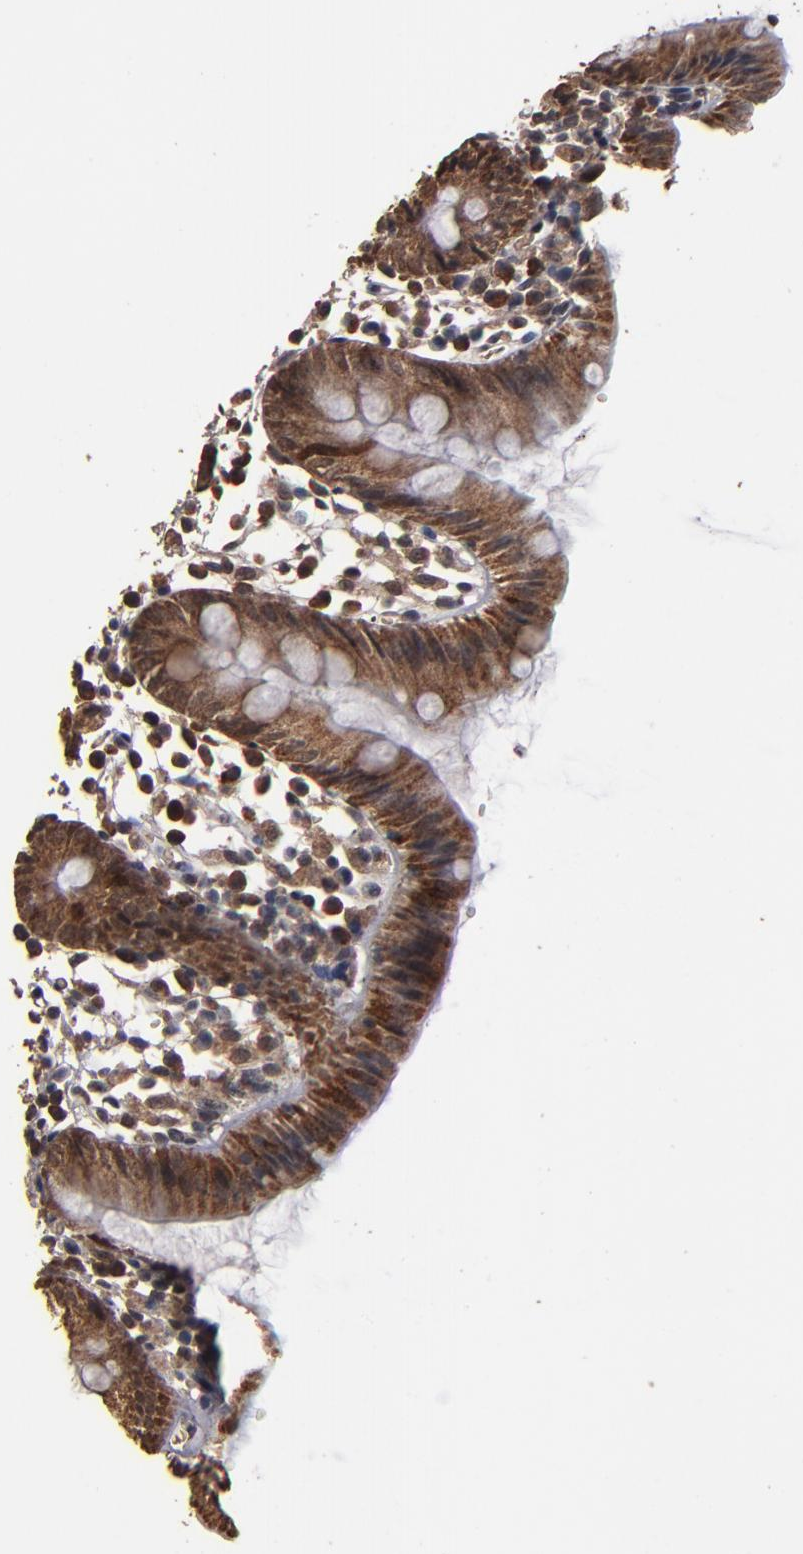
{"staining": {"intensity": "strong", "quantity": ">75%", "location": "cytoplasmic/membranous,nuclear"}, "tissue": "colon", "cell_type": "Endothelial cells", "image_type": "normal", "snomed": [{"axis": "morphology", "description": "Normal tissue, NOS"}, {"axis": "topography", "description": "Colon"}], "caption": "Protein expression analysis of unremarkable colon reveals strong cytoplasmic/membranous,nuclear expression in about >75% of endothelial cells. Ihc stains the protein of interest in brown and the nuclei are stained blue.", "gene": "NXF2B", "patient": {"sex": "male", "age": 14}}